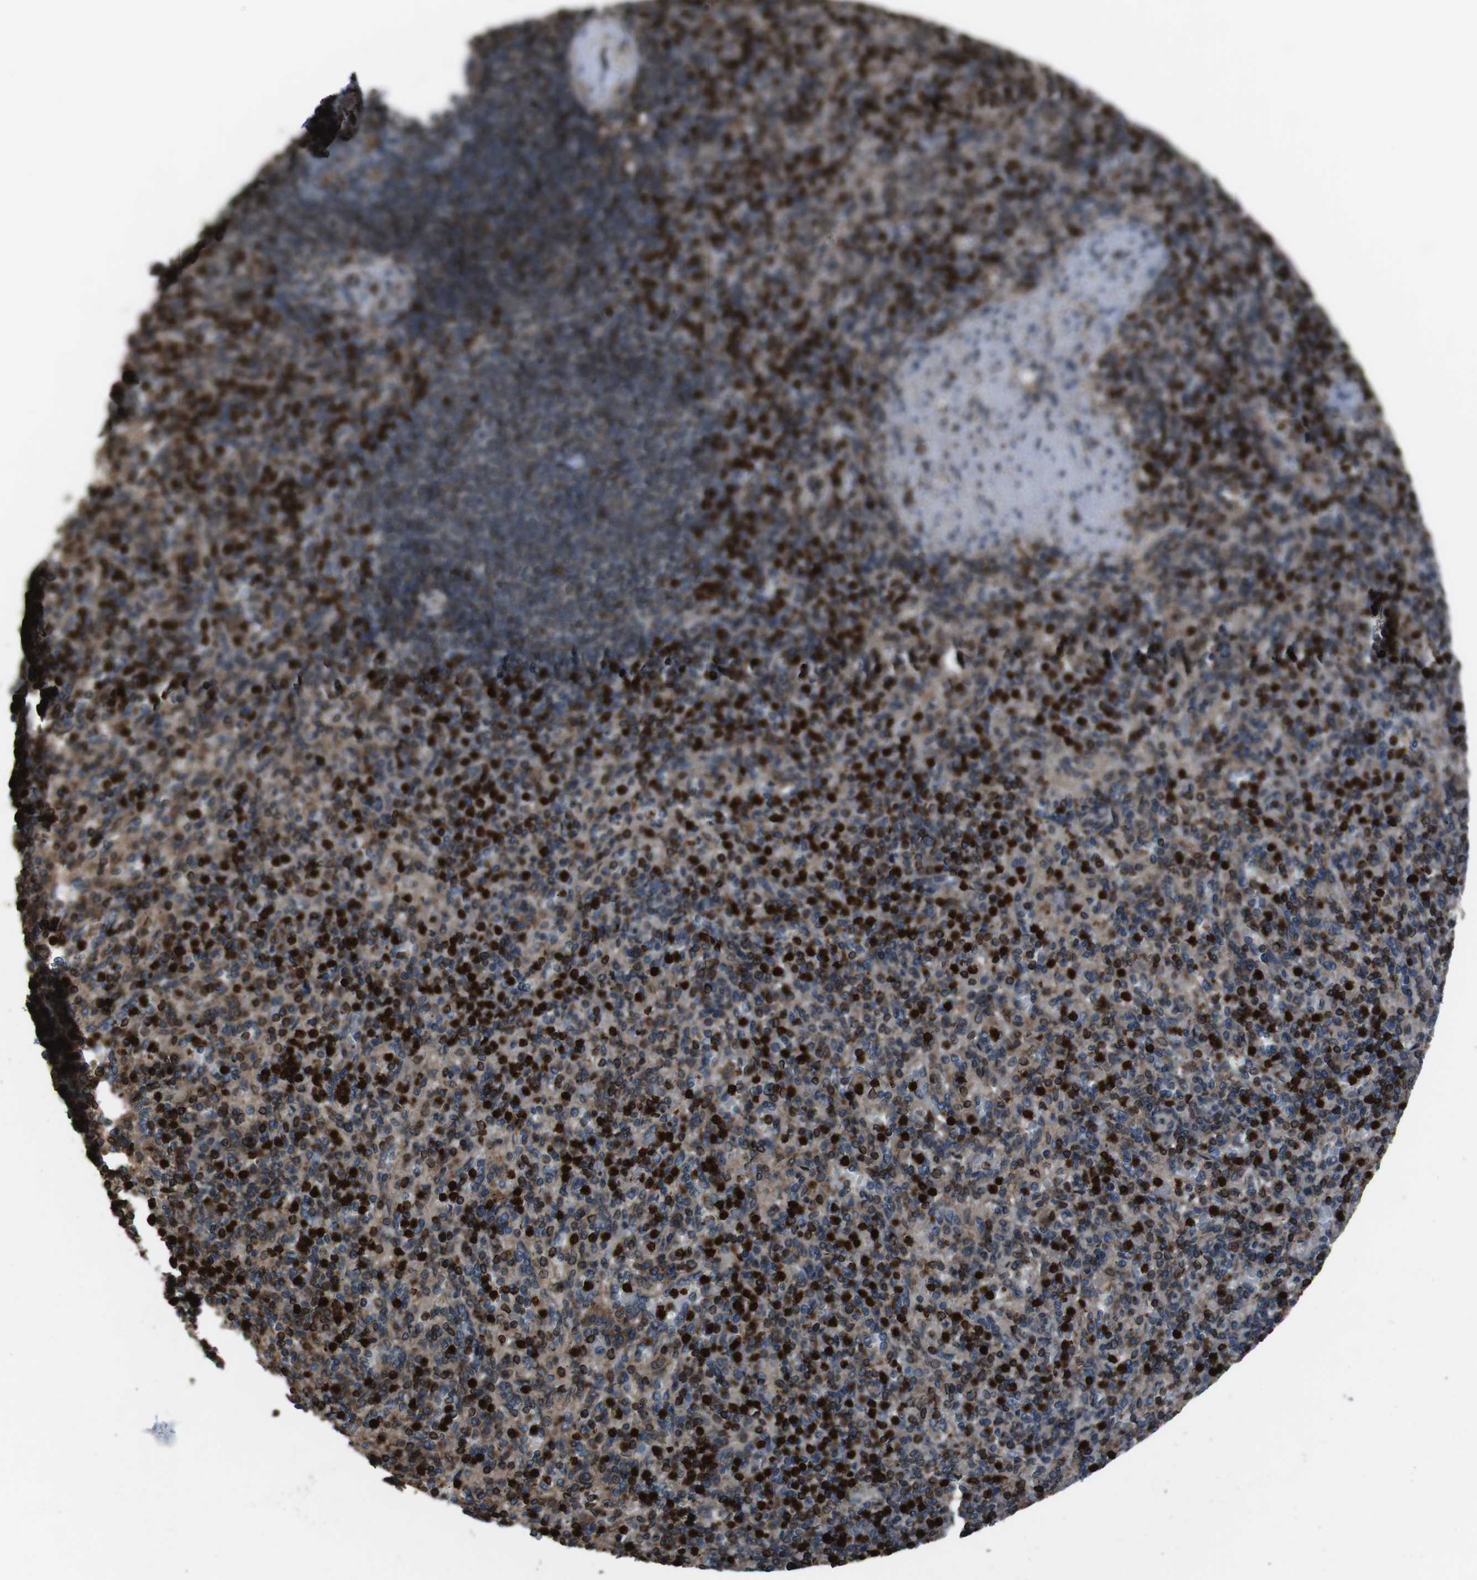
{"staining": {"intensity": "strong", "quantity": ">75%", "location": "cytoplasmic/membranous,nuclear"}, "tissue": "spleen", "cell_type": "Cells in red pulp", "image_type": "normal", "snomed": [{"axis": "morphology", "description": "Normal tissue, NOS"}, {"axis": "topography", "description": "Spleen"}], "caption": "The photomicrograph displays immunohistochemical staining of unremarkable spleen. There is strong cytoplasmic/membranous,nuclear positivity is appreciated in about >75% of cells in red pulp.", "gene": "APMAP", "patient": {"sex": "female", "age": 74}}